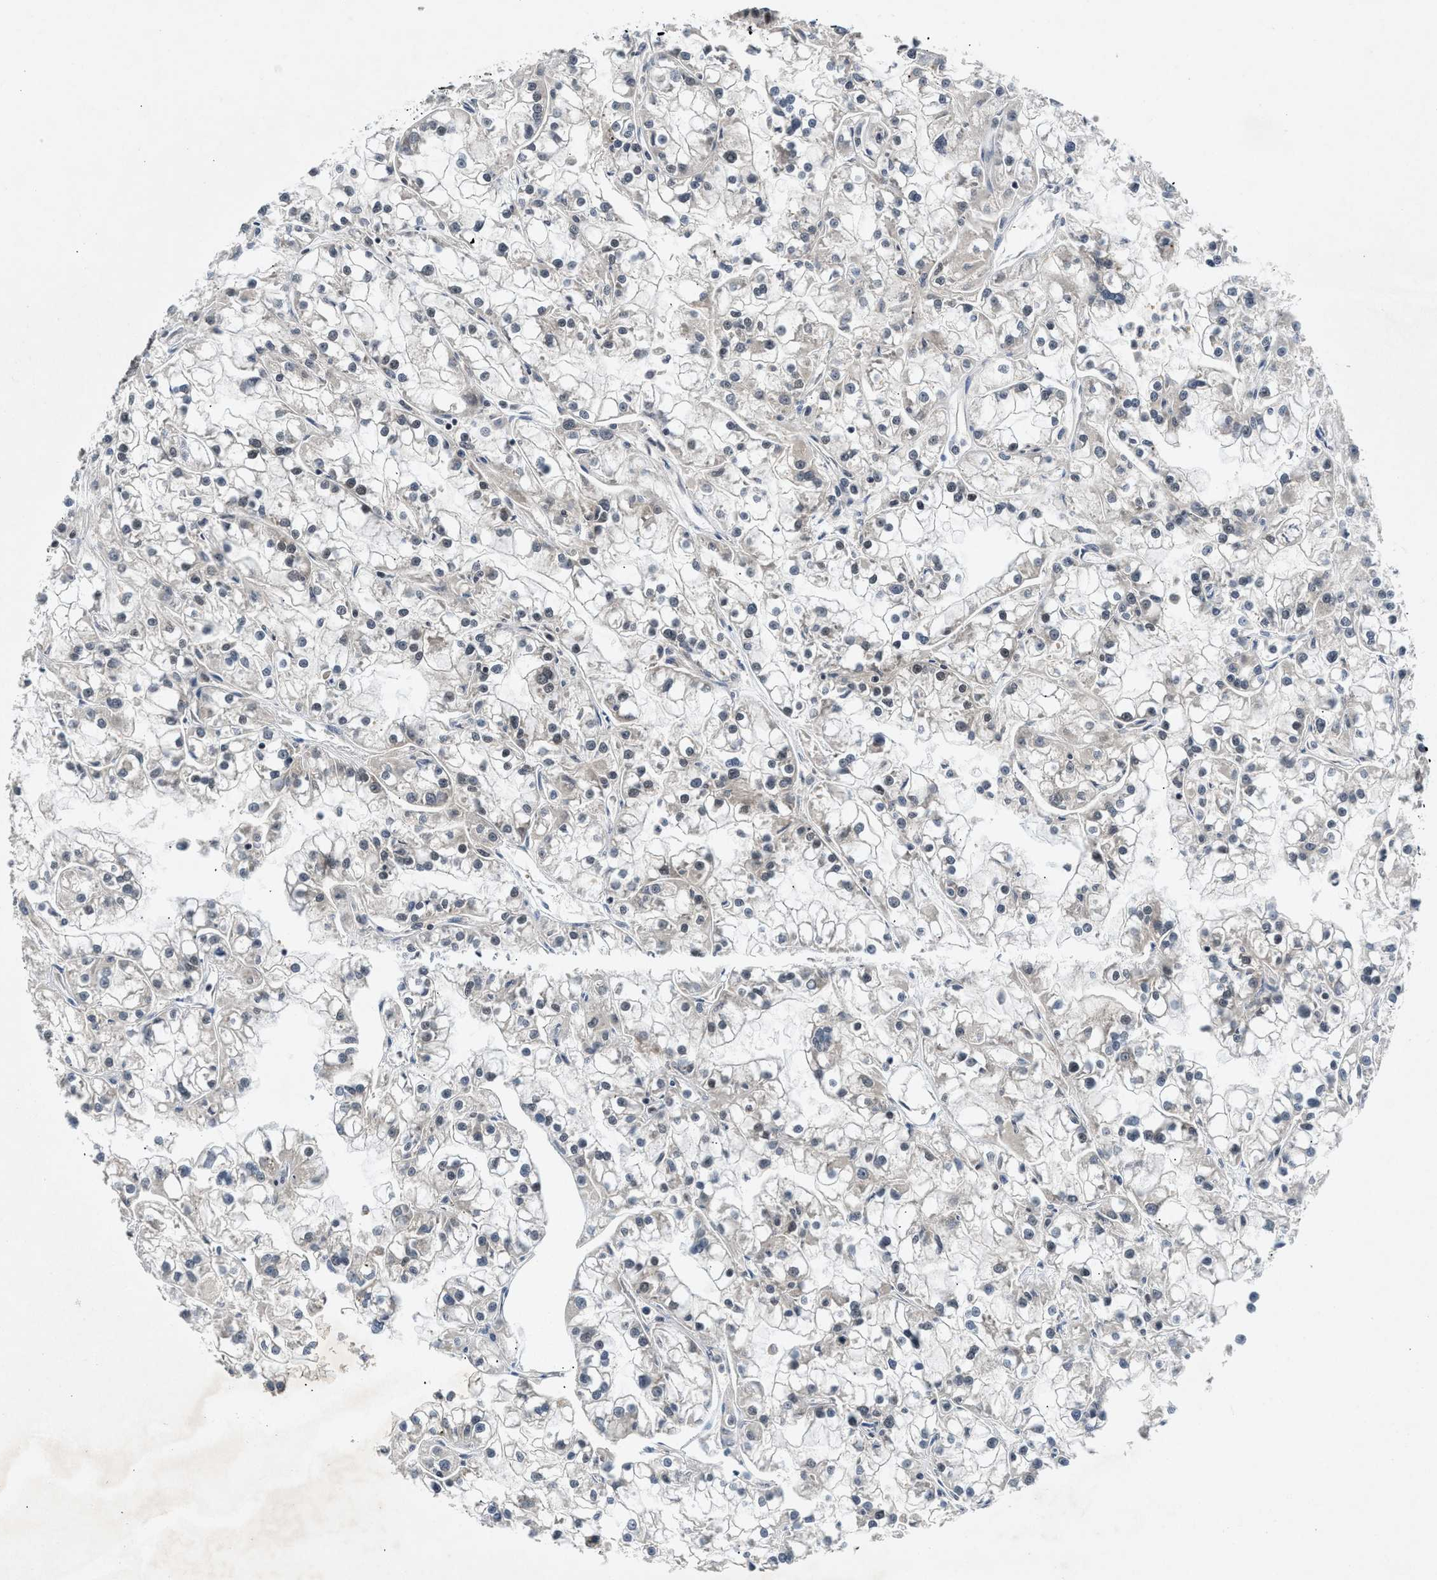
{"staining": {"intensity": "weak", "quantity": "25%-75%", "location": "nuclear"}, "tissue": "renal cancer", "cell_type": "Tumor cells", "image_type": "cancer", "snomed": [{"axis": "morphology", "description": "Adenocarcinoma, NOS"}, {"axis": "topography", "description": "Kidney"}], "caption": "Renal cancer (adenocarcinoma) stained with a brown dye demonstrates weak nuclear positive expression in approximately 25%-75% of tumor cells.", "gene": "NCOA1", "patient": {"sex": "female", "age": 52}}